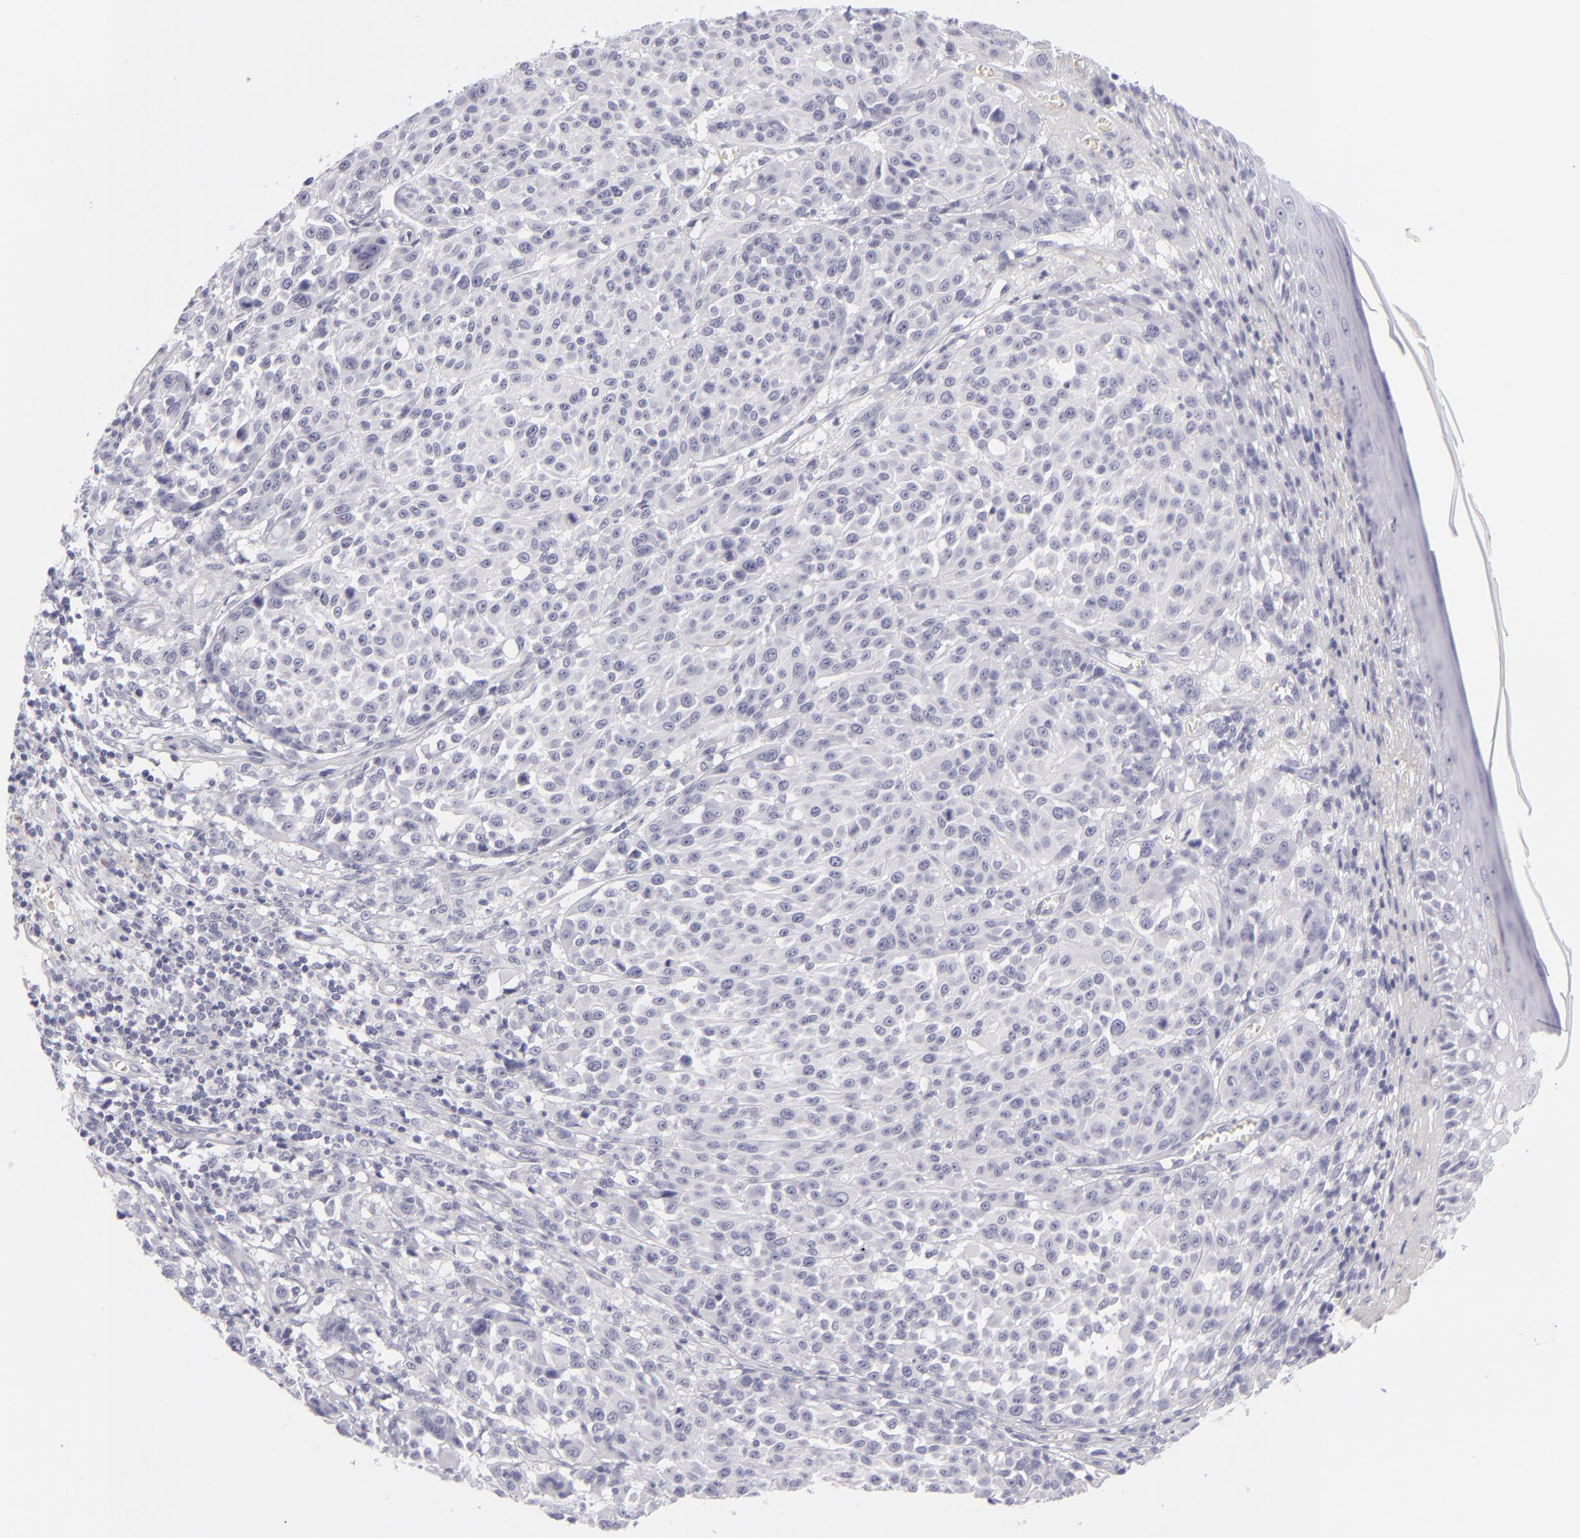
{"staining": {"intensity": "negative", "quantity": "none", "location": "none"}, "tissue": "melanoma", "cell_type": "Tumor cells", "image_type": "cancer", "snomed": [{"axis": "morphology", "description": "Malignant melanoma, NOS"}, {"axis": "topography", "description": "Skin"}], "caption": "The histopathology image demonstrates no significant positivity in tumor cells of malignant melanoma.", "gene": "VIL1", "patient": {"sex": "female", "age": 49}}